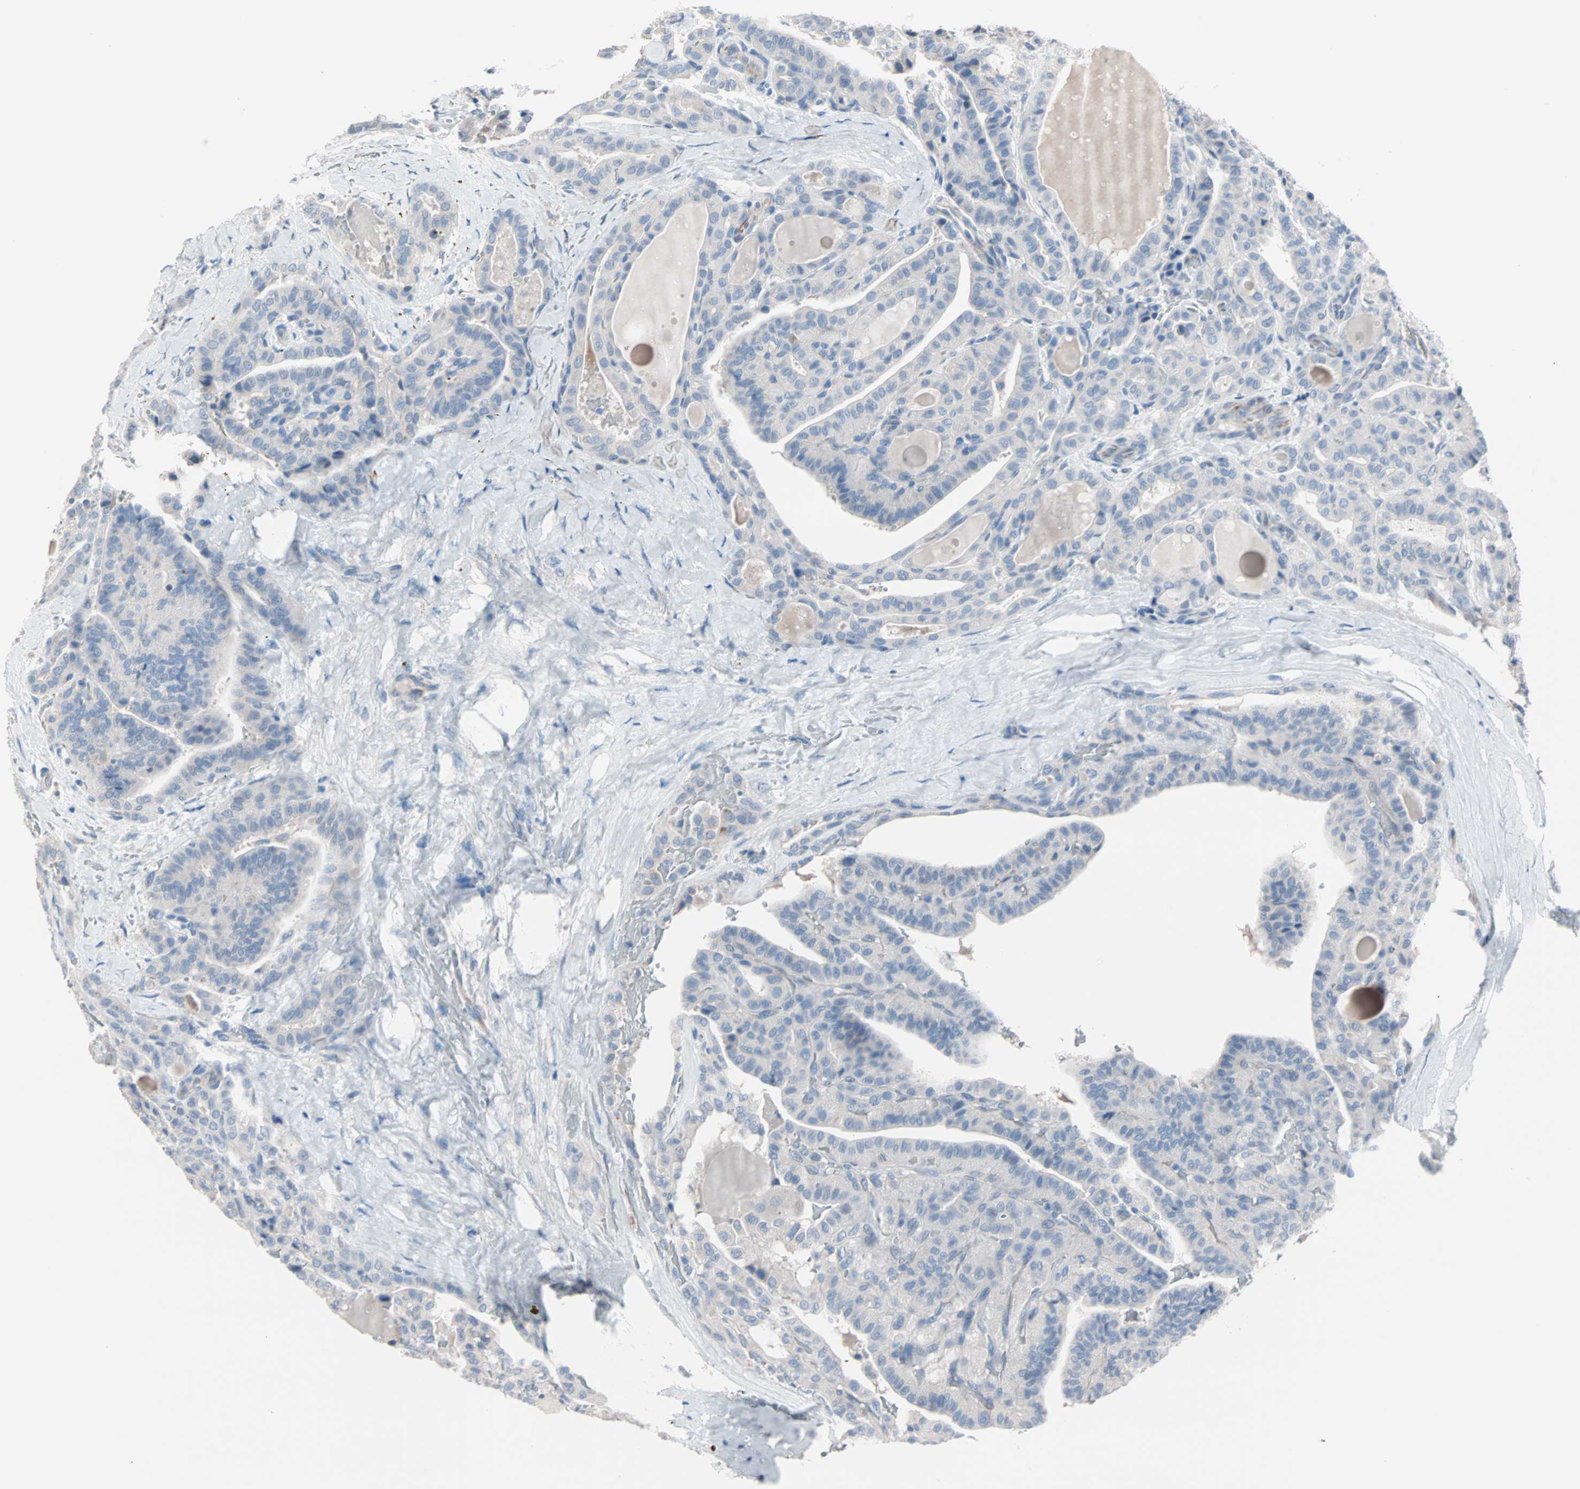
{"staining": {"intensity": "negative", "quantity": "none", "location": "none"}, "tissue": "thyroid cancer", "cell_type": "Tumor cells", "image_type": "cancer", "snomed": [{"axis": "morphology", "description": "Papillary adenocarcinoma, NOS"}, {"axis": "topography", "description": "Thyroid gland"}], "caption": "Image shows no significant protein staining in tumor cells of thyroid papillary adenocarcinoma.", "gene": "ULBP1", "patient": {"sex": "male", "age": 77}}